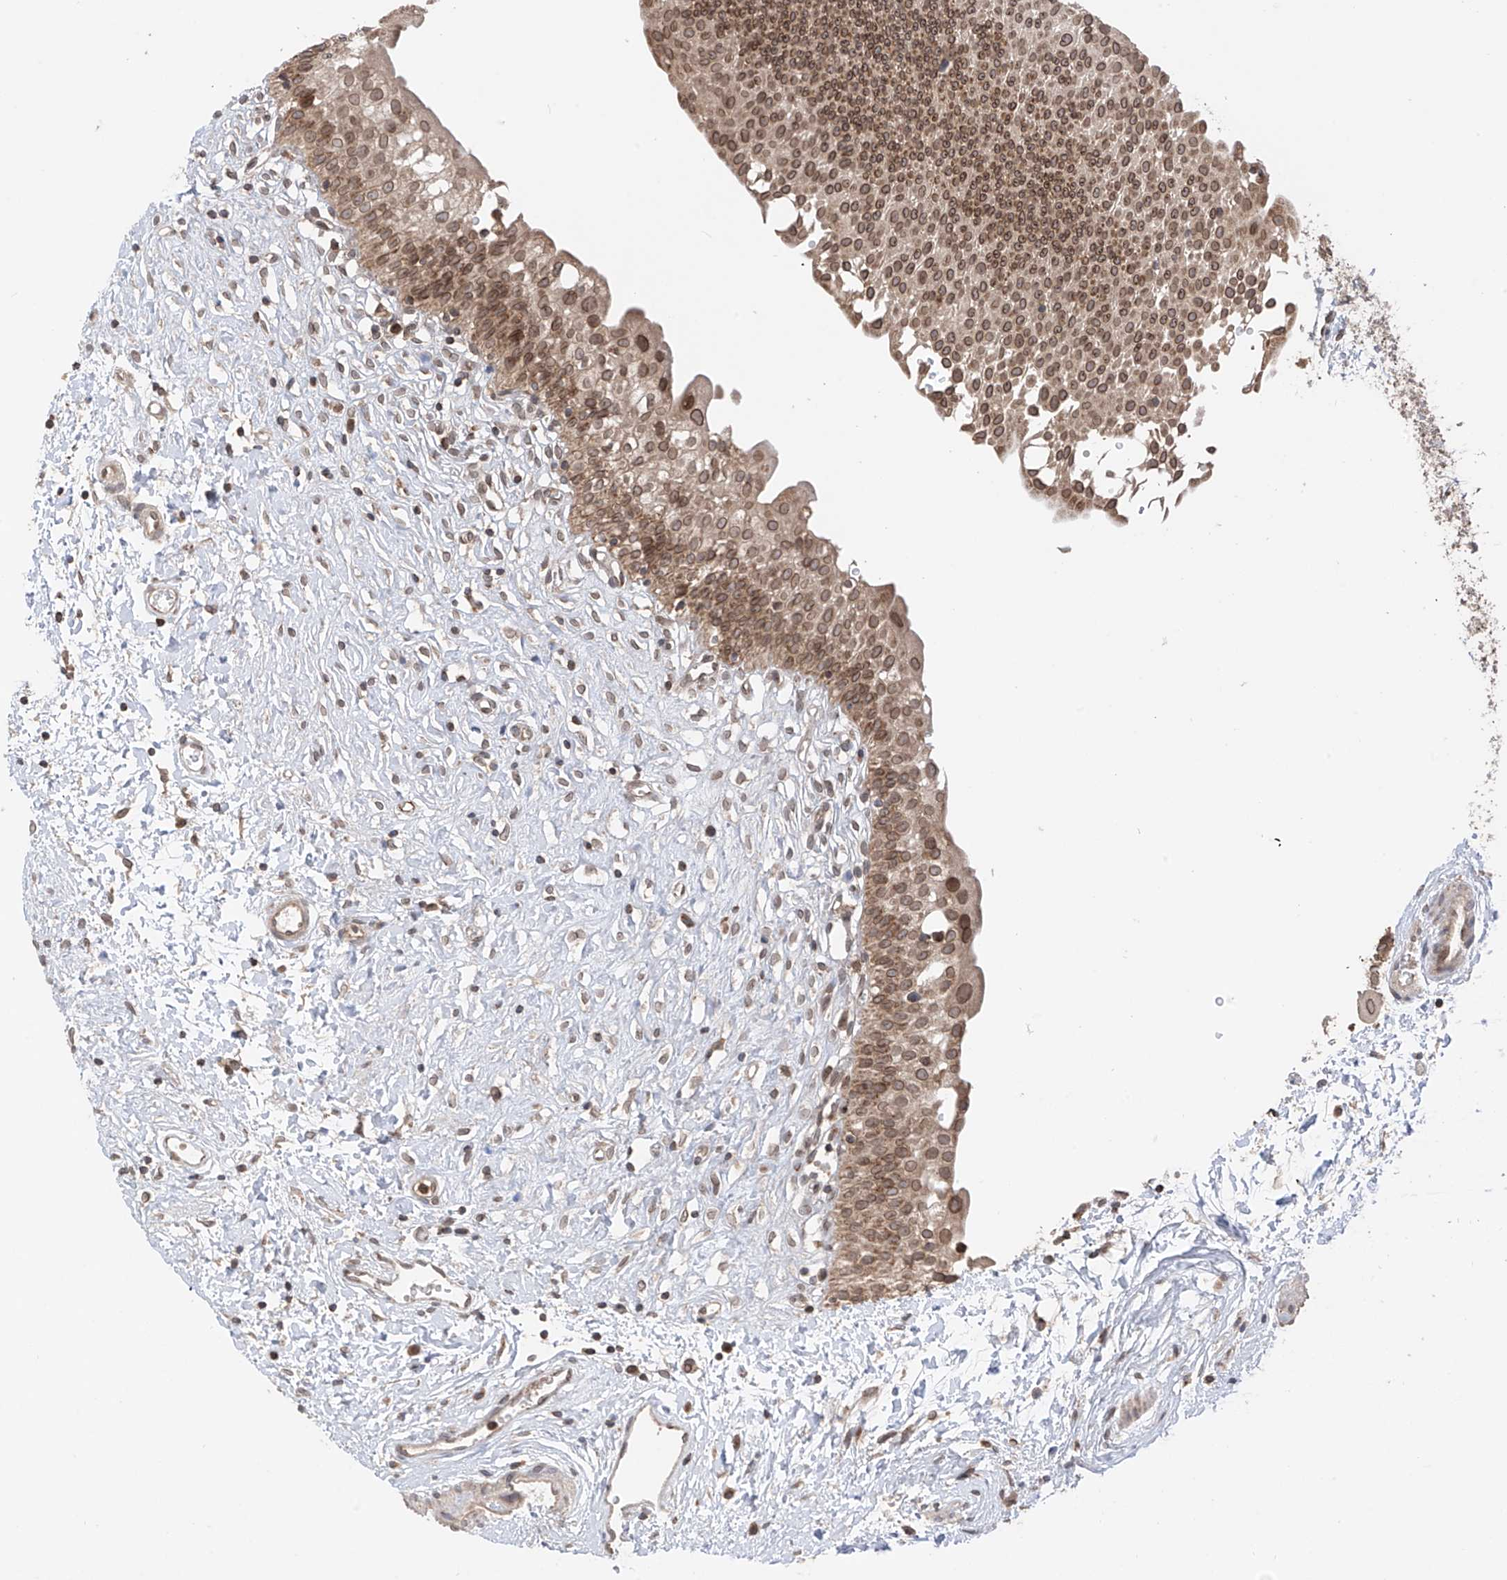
{"staining": {"intensity": "moderate", "quantity": ">75%", "location": "cytoplasmic/membranous,nuclear"}, "tissue": "urinary bladder", "cell_type": "Urothelial cells", "image_type": "normal", "snomed": [{"axis": "morphology", "description": "Normal tissue, NOS"}, {"axis": "topography", "description": "Urinary bladder"}], "caption": "The immunohistochemical stain labels moderate cytoplasmic/membranous,nuclear positivity in urothelial cells of unremarkable urinary bladder.", "gene": "AHCTF1", "patient": {"sex": "male", "age": 51}}